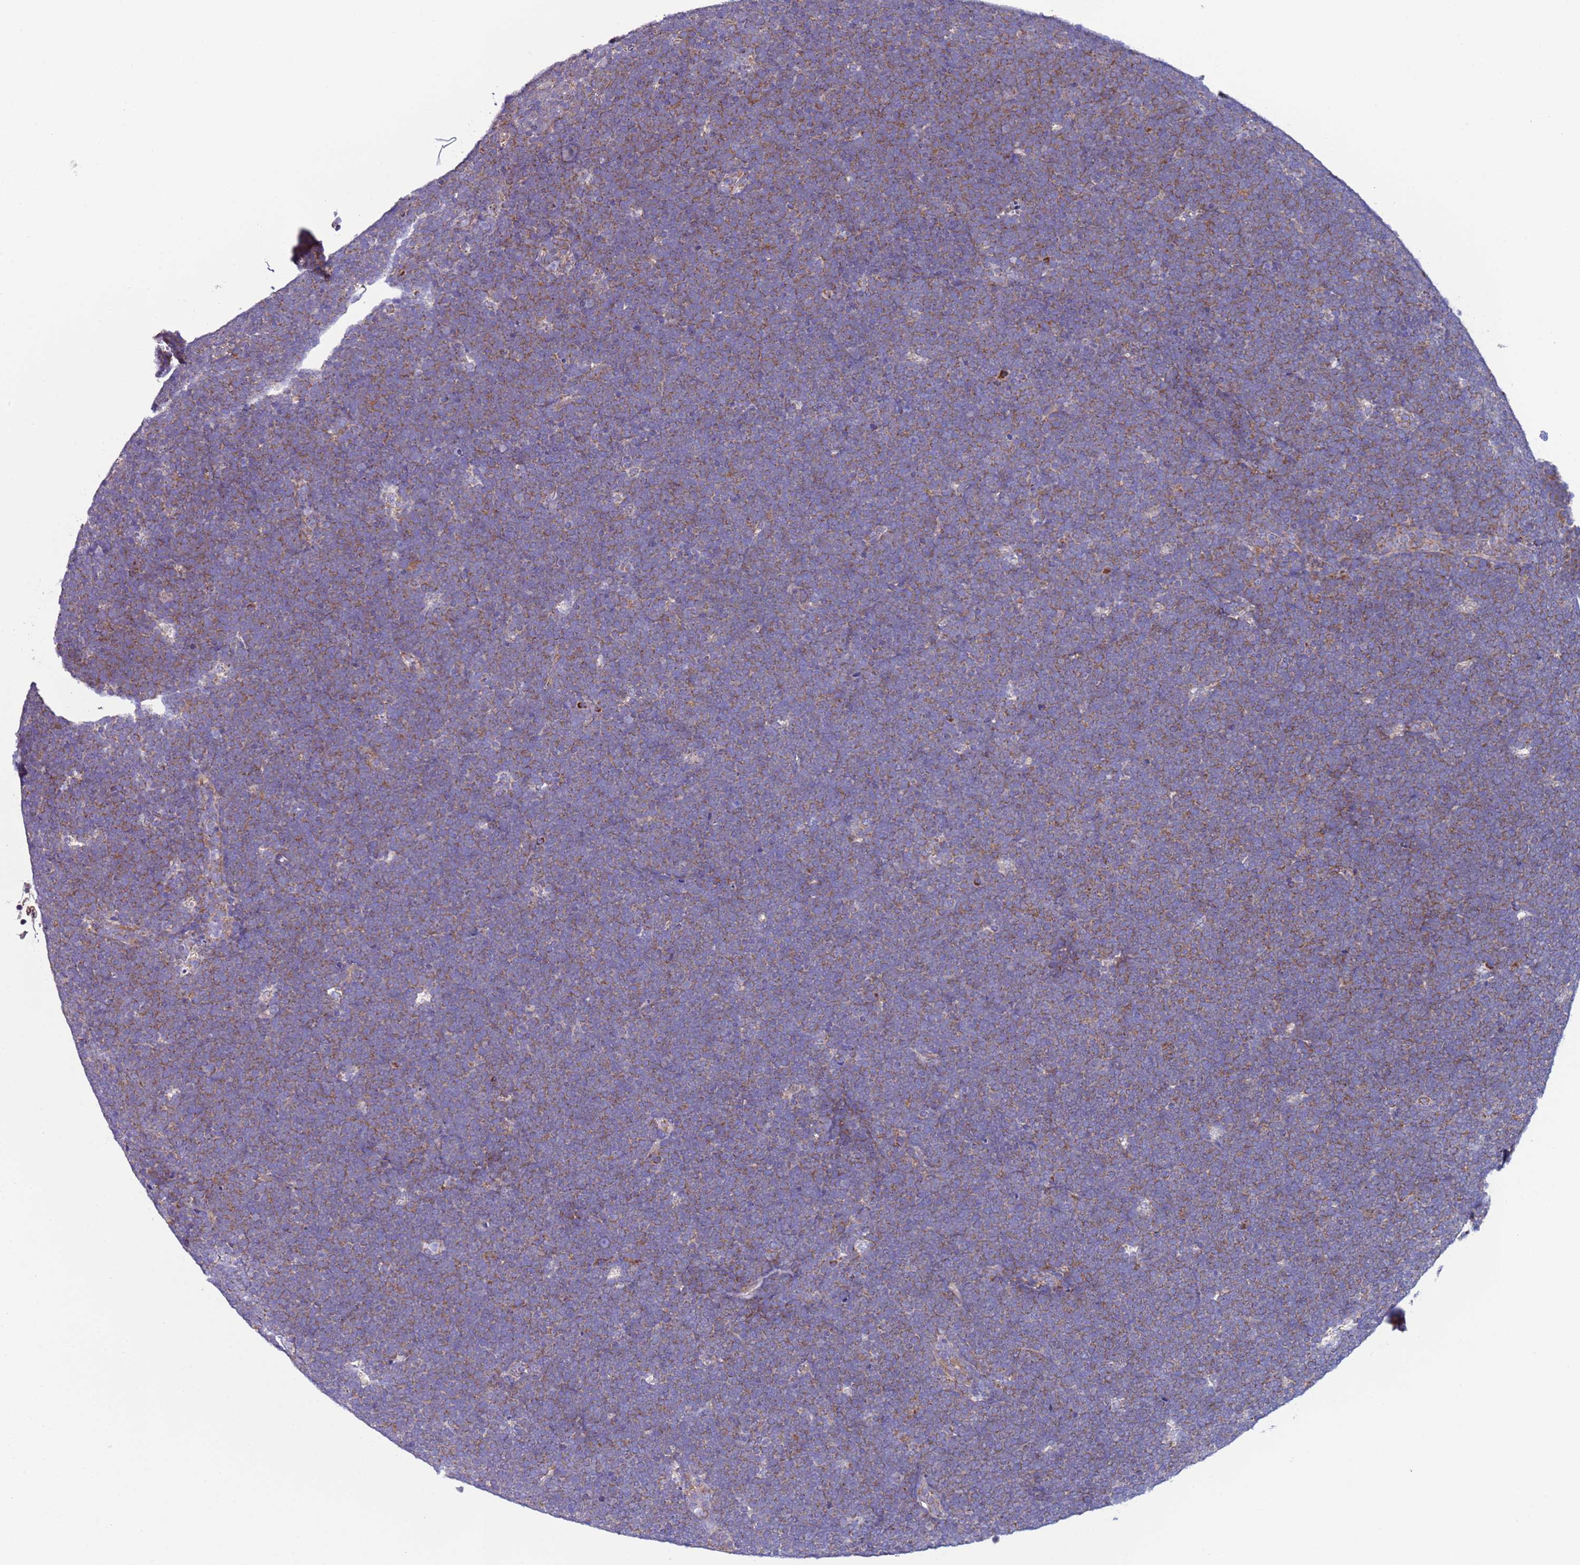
{"staining": {"intensity": "weak", "quantity": "<25%", "location": "cytoplasmic/membranous"}, "tissue": "lymphoma", "cell_type": "Tumor cells", "image_type": "cancer", "snomed": [{"axis": "morphology", "description": "Malignant lymphoma, non-Hodgkin's type, High grade"}, {"axis": "topography", "description": "Lymph node"}], "caption": "High magnification brightfield microscopy of malignant lymphoma, non-Hodgkin's type (high-grade) stained with DAB (brown) and counterstained with hematoxylin (blue): tumor cells show no significant positivity.", "gene": "AHI1", "patient": {"sex": "male", "age": 13}}